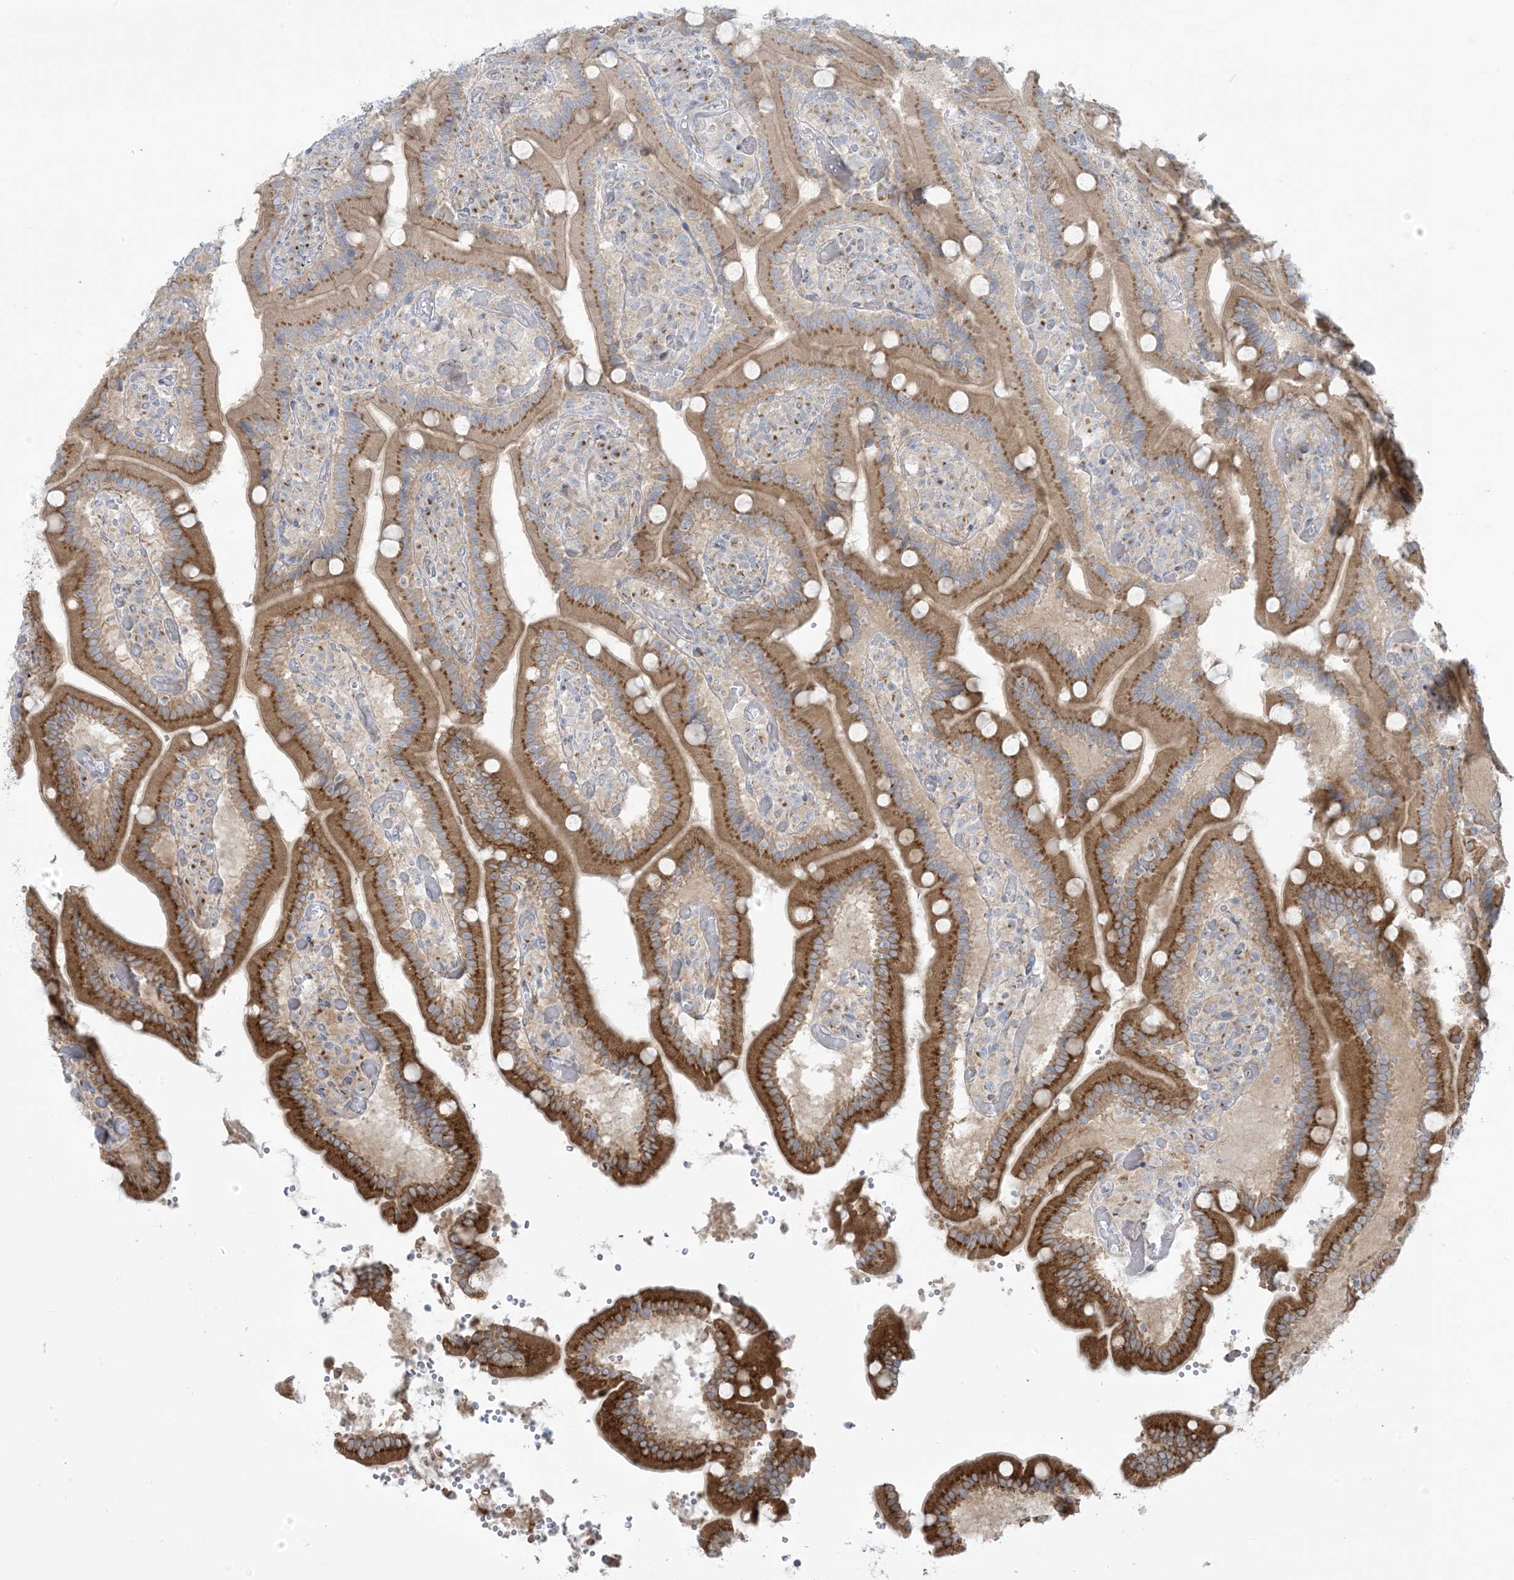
{"staining": {"intensity": "strong", "quantity": "25%-75%", "location": "cytoplasmic/membranous"}, "tissue": "duodenum", "cell_type": "Glandular cells", "image_type": "normal", "snomed": [{"axis": "morphology", "description": "Normal tissue, NOS"}, {"axis": "topography", "description": "Duodenum"}], "caption": "Immunohistochemical staining of benign human duodenum exhibits strong cytoplasmic/membranous protein positivity in about 25%-75% of glandular cells.", "gene": "AFTPH", "patient": {"sex": "female", "age": 62}}